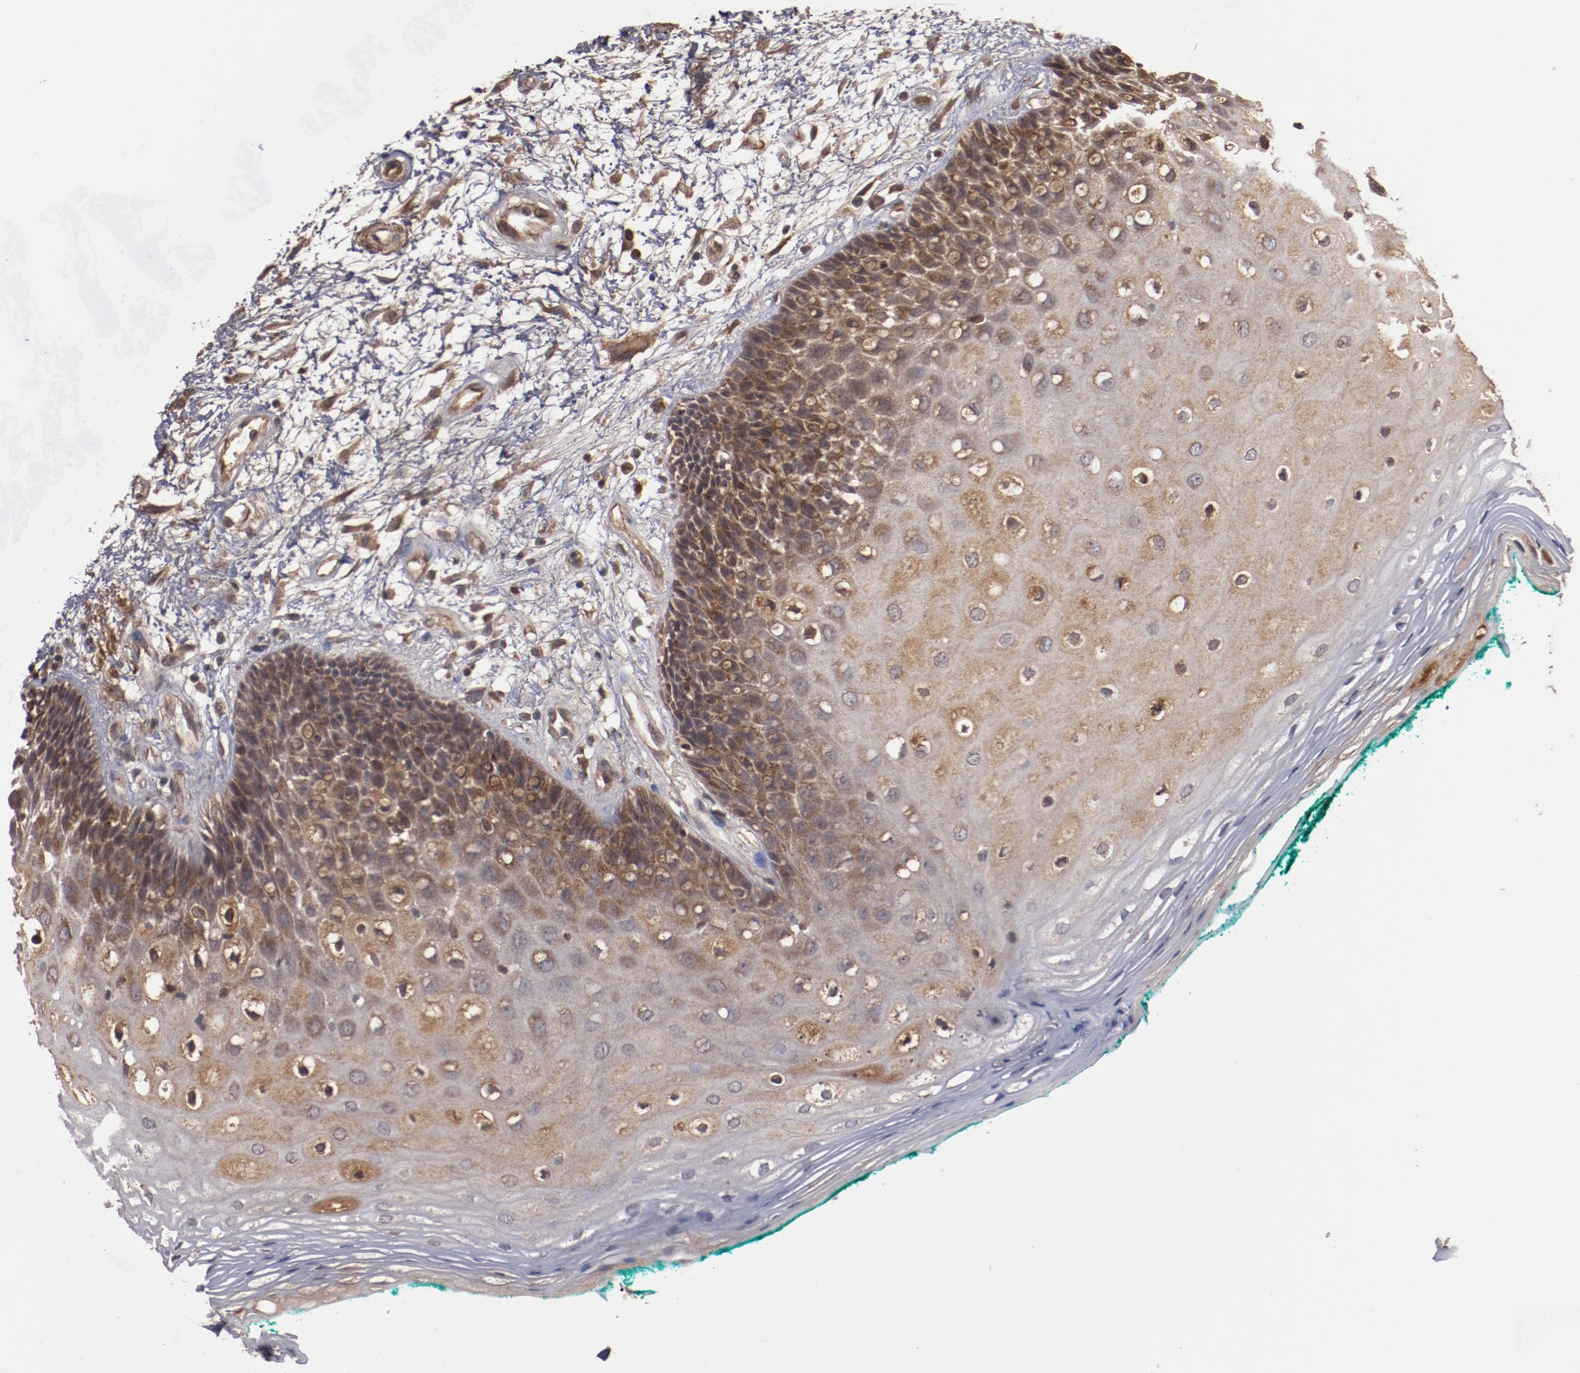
{"staining": {"intensity": "moderate", "quantity": "25%-75%", "location": "cytoplasmic/membranous"}, "tissue": "oral mucosa", "cell_type": "Squamous epithelial cells", "image_type": "normal", "snomed": [{"axis": "morphology", "description": "Normal tissue, NOS"}, {"axis": "morphology", "description": "Squamous cell carcinoma, NOS"}, {"axis": "topography", "description": "Skeletal muscle"}, {"axis": "topography", "description": "Oral tissue"}, {"axis": "topography", "description": "Head-Neck"}], "caption": "Oral mucosa stained for a protein (brown) shows moderate cytoplasmic/membranous positive expression in about 25%-75% of squamous epithelial cells.", "gene": "TENM1", "patient": {"sex": "female", "age": 84}}